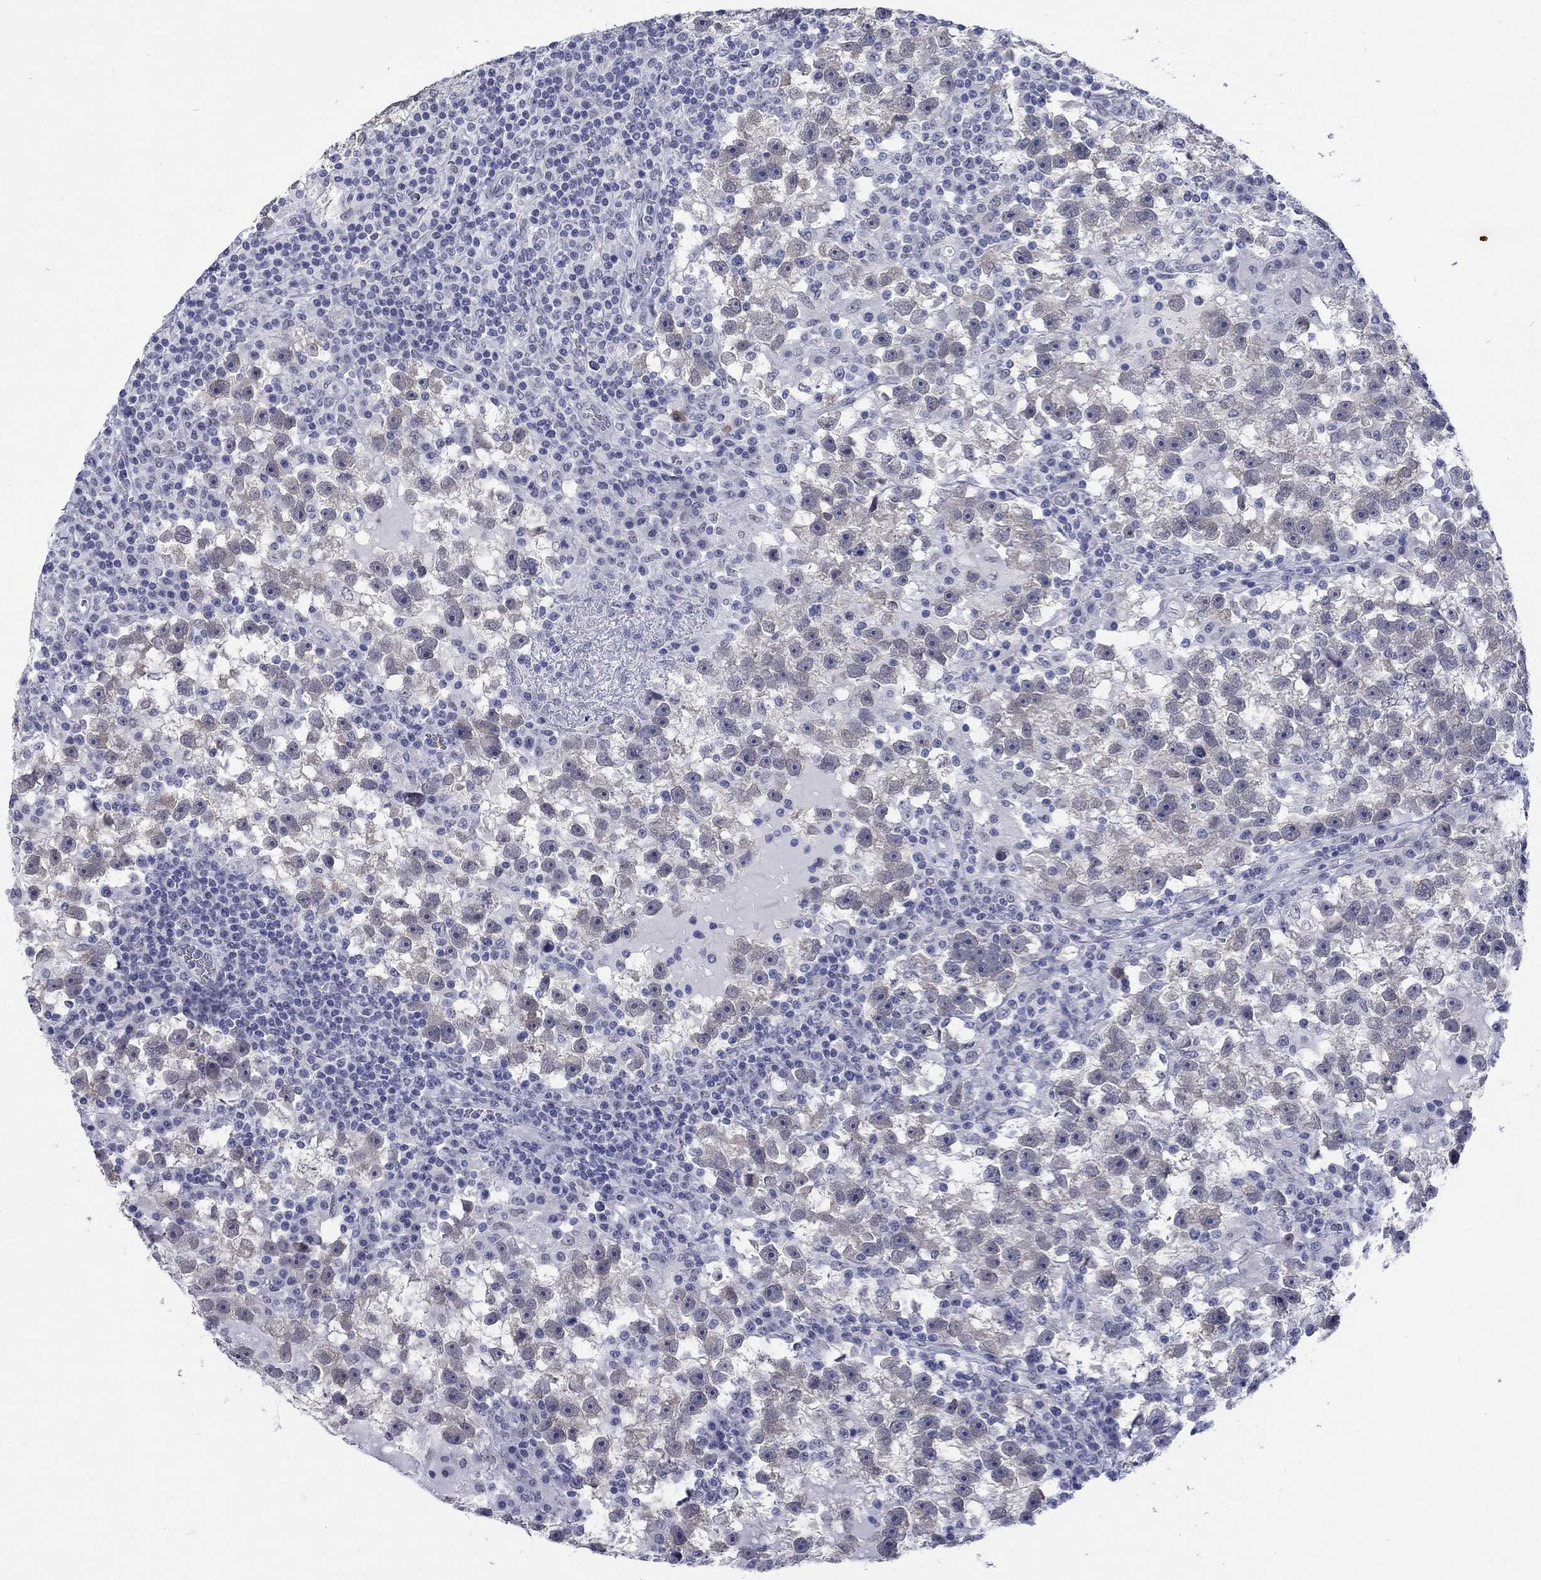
{"staining": {"intensity": "negative", "quantity": "none", "location": "none"}, "tissue": "testis cancer", "cell_type": "Tumor cells", "image_type": "cancer", "snomed": [{"axis": "morphology", "description": "Seminoma, NOS"}, {"axis": "topography", "description": "Testis"}], "caption": "DAB immunohistochemical staining of seminoma (testis) exhibits no significant positivity in tumor cells.", "gene": "ECEL1", "patient": {"sex": "male", "age": 47}}